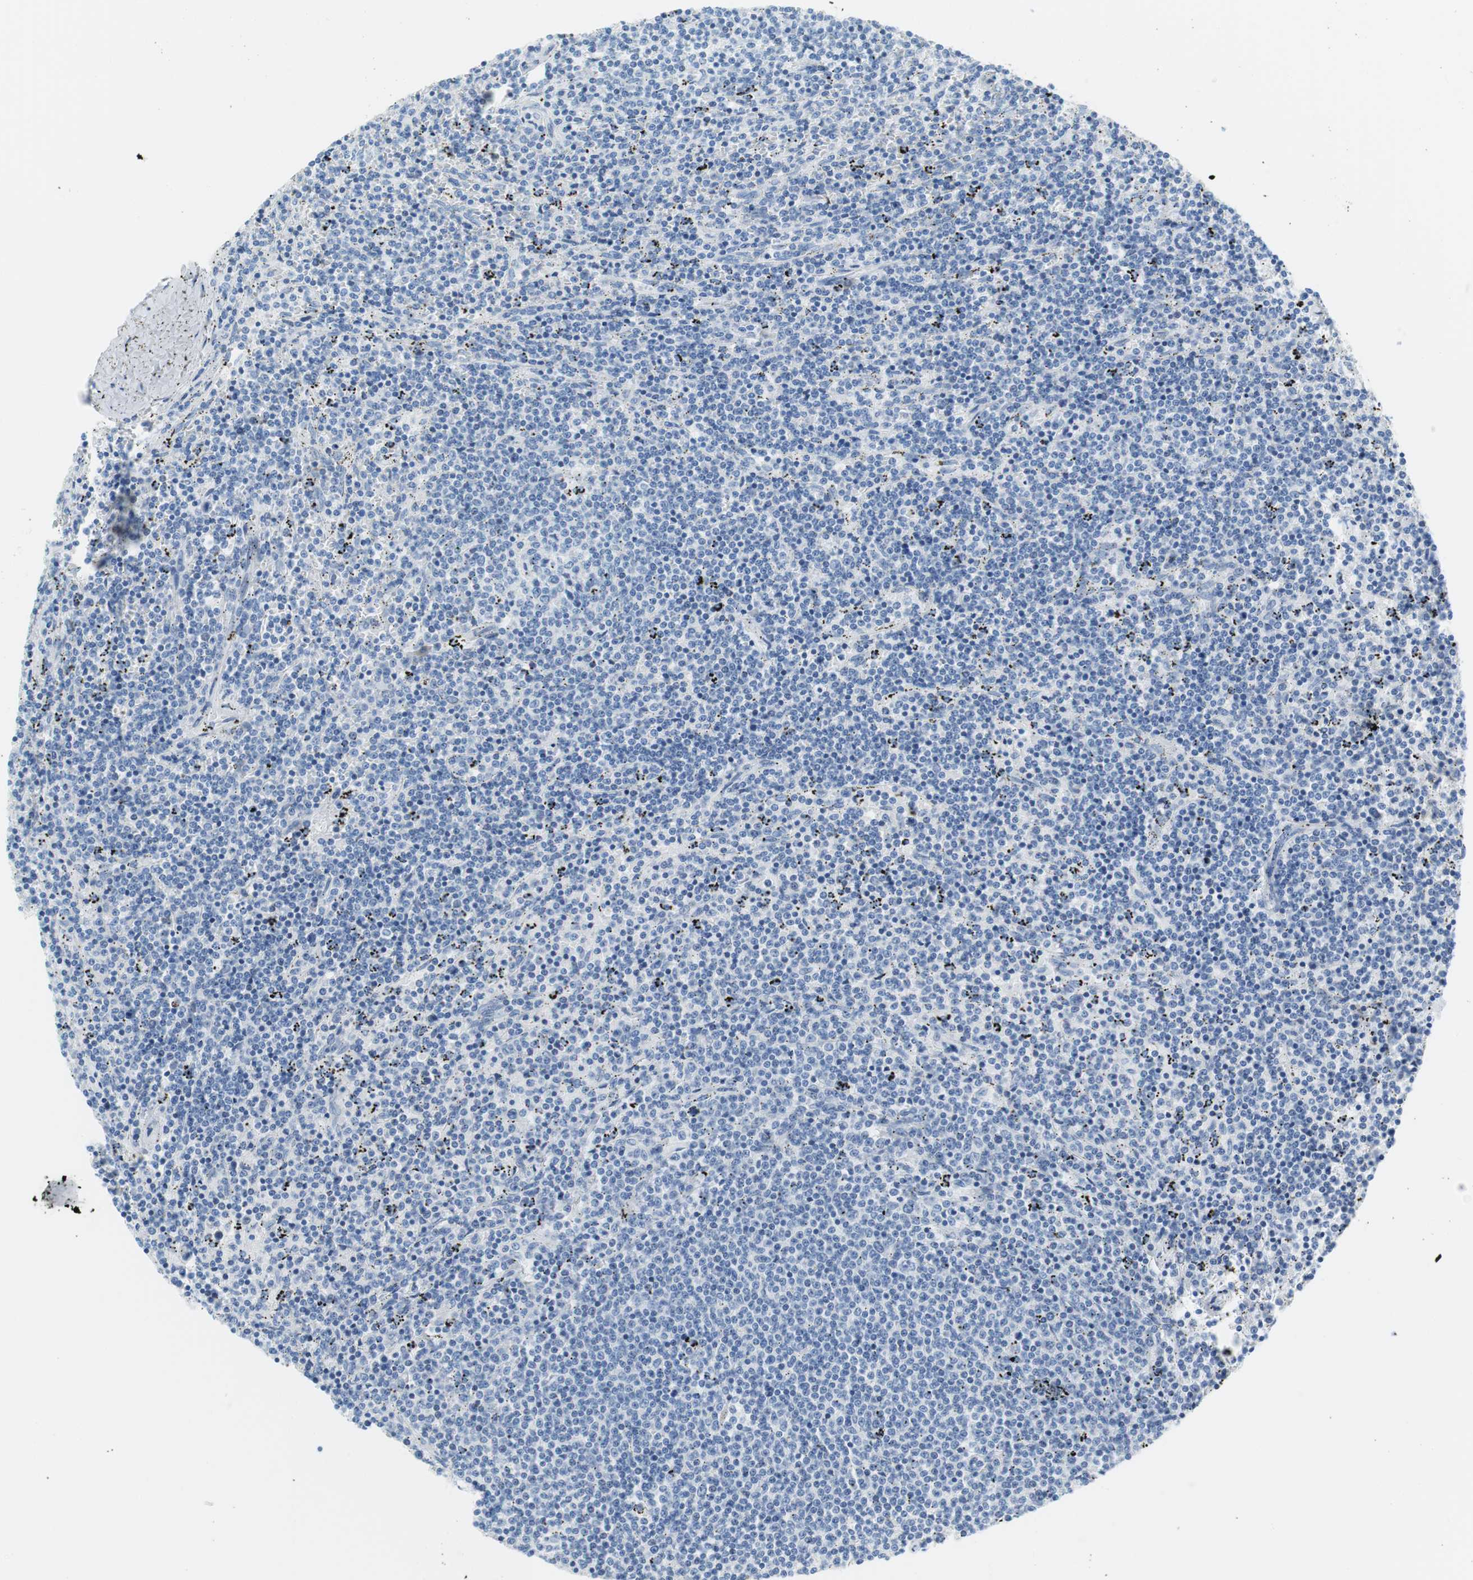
{"staining": {"intensity": "negative", "quantity": "none", "location": "none"}, "tissue": "lymphoma", "cell_type": "Tumor cells", "image_type": "cancer", "snomed": [{"axis": "morphology", "description": "Malignant lymphoma, non-Hodgkin's type, Low grade"}, {"axis": "topography", "description": "Spleen"}], "caption": "High magnification brightfield microscopy of low-grade malignant lymphoma, non-Hodgkin's type stained with DAB (brown) and counterstained with hematoxylin (blue): tumor cells show no significant positivity.", "gene": "MYH1", "patient": {"sex": "female", "age": 50}}